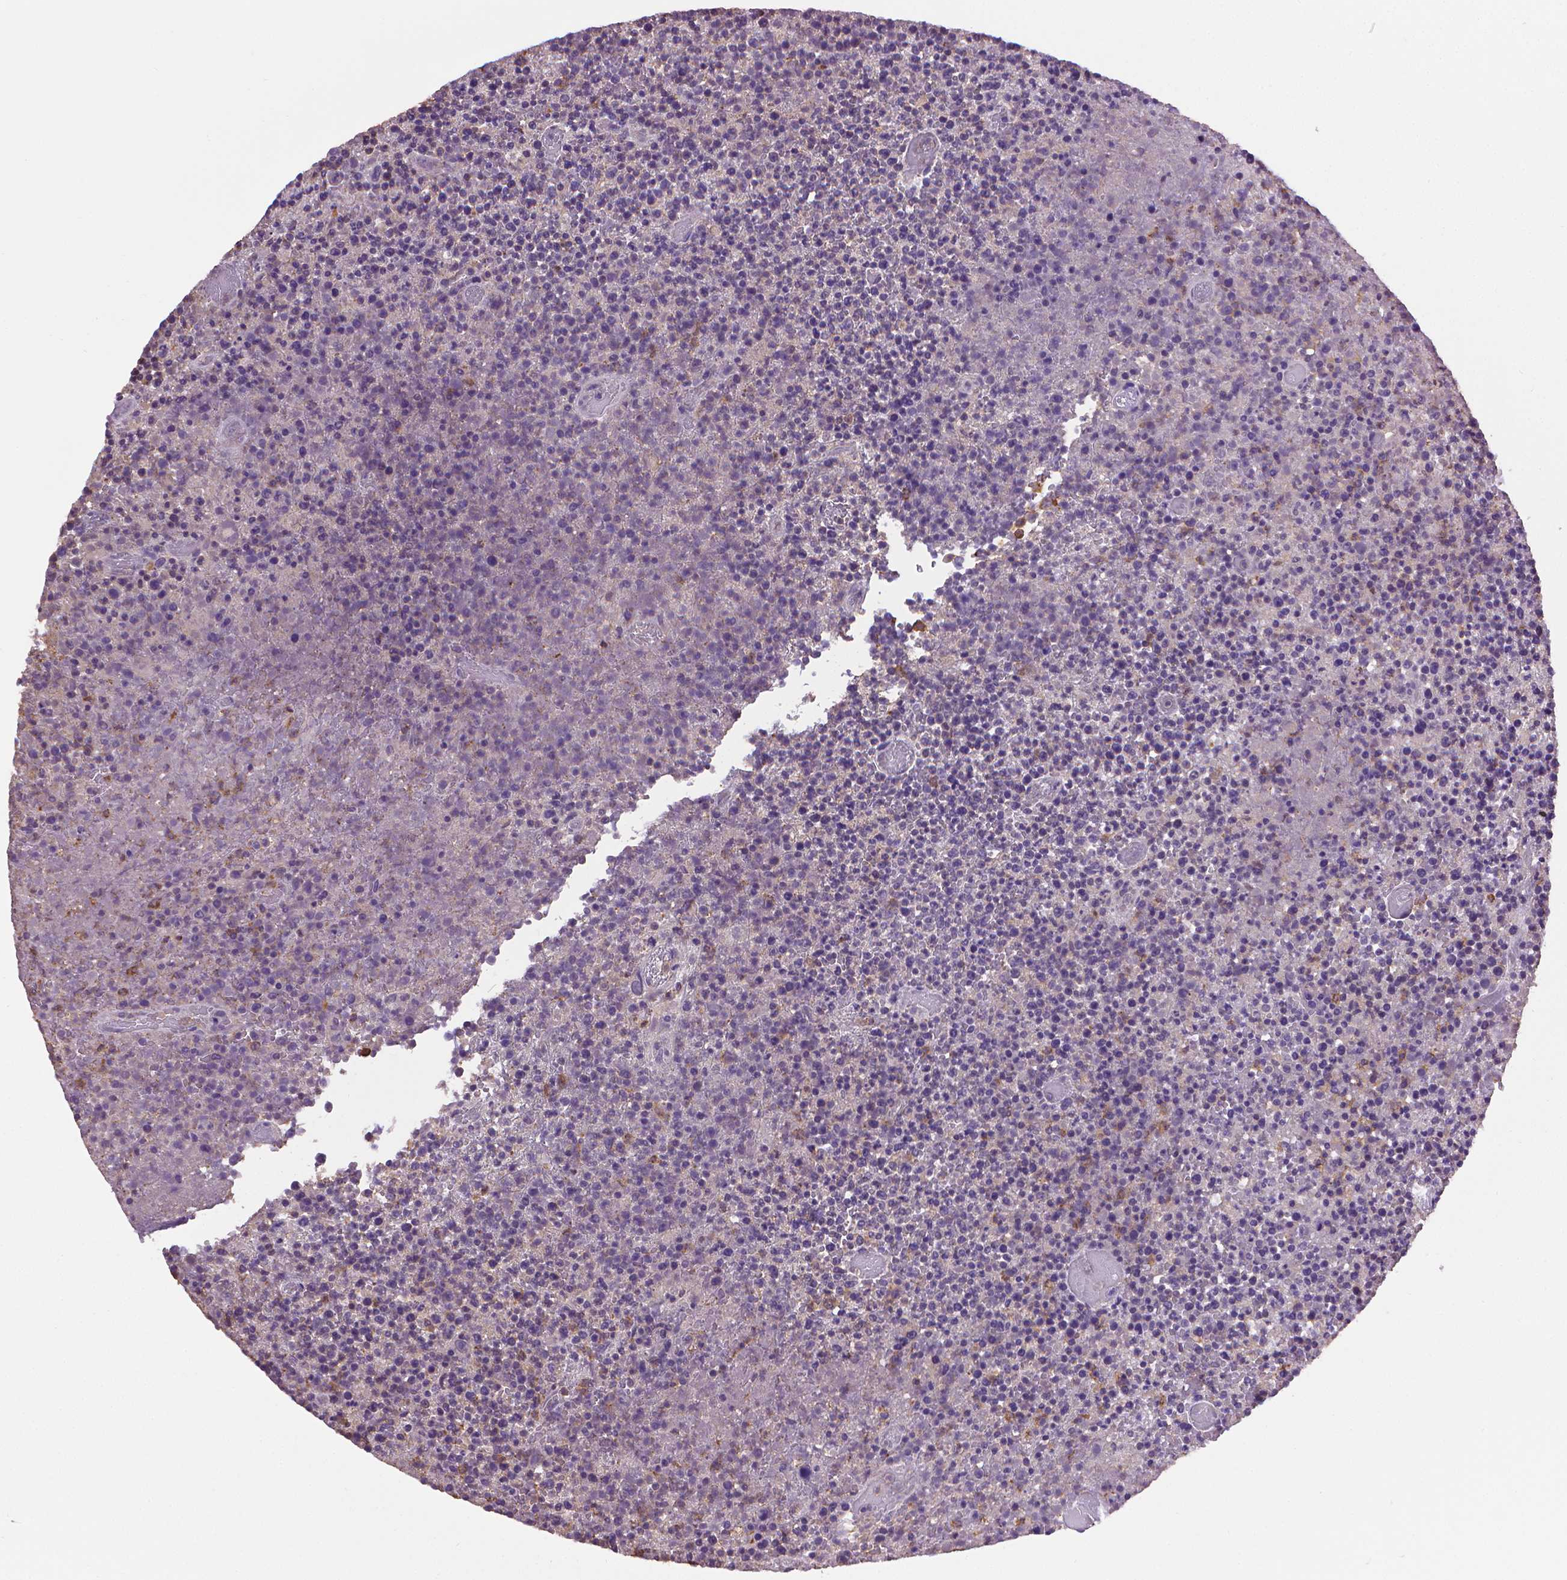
{"staining": {"intensity": "negative", "quantity": "none", "location": "none"}, "tissue": "lymphoma", "cell_type": "Tumor cells", "image_type": "cancer", "snomed": [{"axis": "morphology", "description": "Malignant lymphoma, non-Hodgkin's type, High grade"}, {"axis": "topography", "description": "Lymph node"}], "caption": "This photomicrograph is of lymphoma stained with IHC to label a protein in brown with the nuclei are counter-stained blue. There is no expression in tumor cells.", "gene": "SLC51B", "patient": {"sex": "male", "age": 13}}